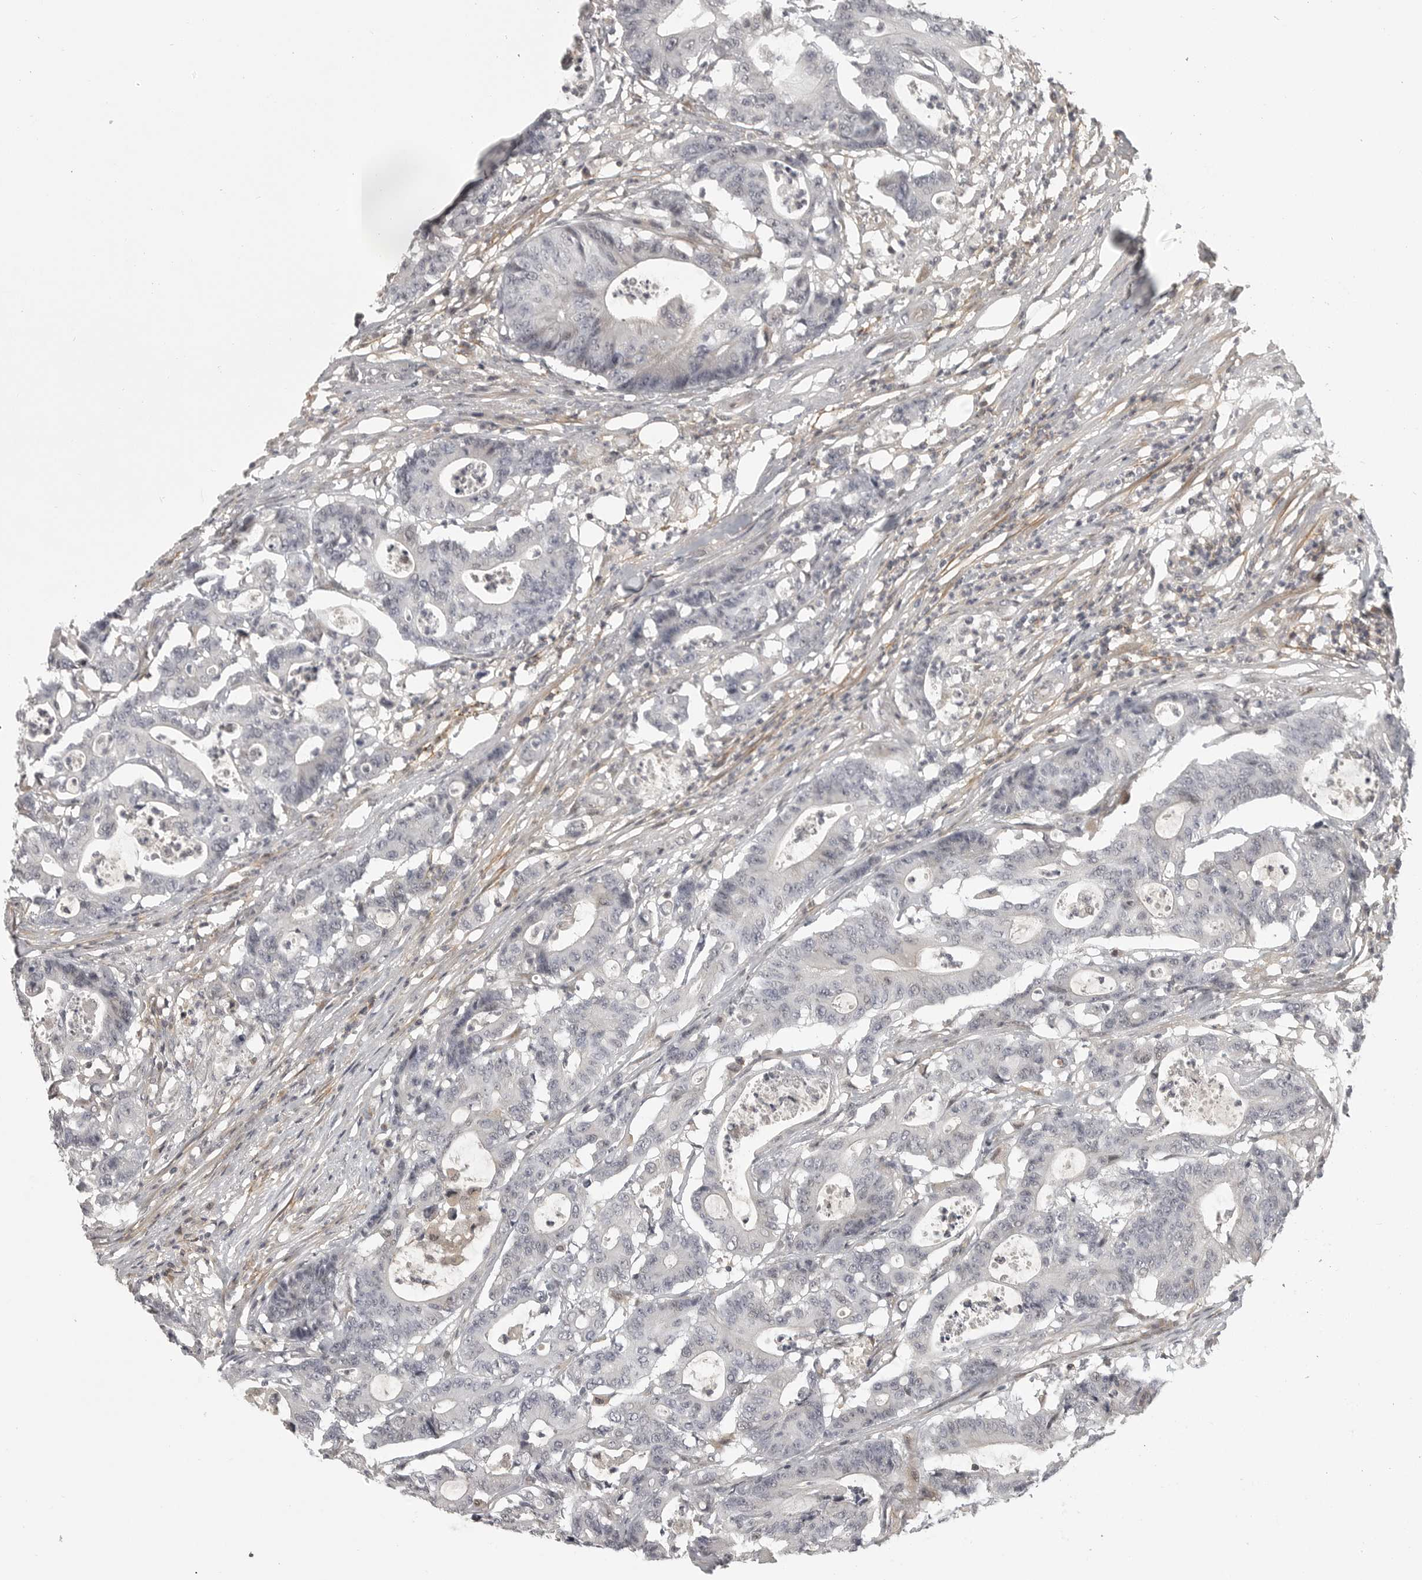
{"staining": {"intensity": "negative", "quantity": "none", "location": "none"}, "tissue": "colorectal cancer", "cell_type": "Tumor cells", "image_type": "cancer", "snomed": [{"axis": "morphology", "description": "Adenocarcinoma, NOS"}, {"axis": "topography", "description": "Colon"}], "caption": "This is a micrograph of immunohistochemistry (IHC) staining of adenocarcinoma (colorectal), which shows no positivity in tumor cells.", "gene": "UROD", "patient": {"sex": "female", "age": 84}}